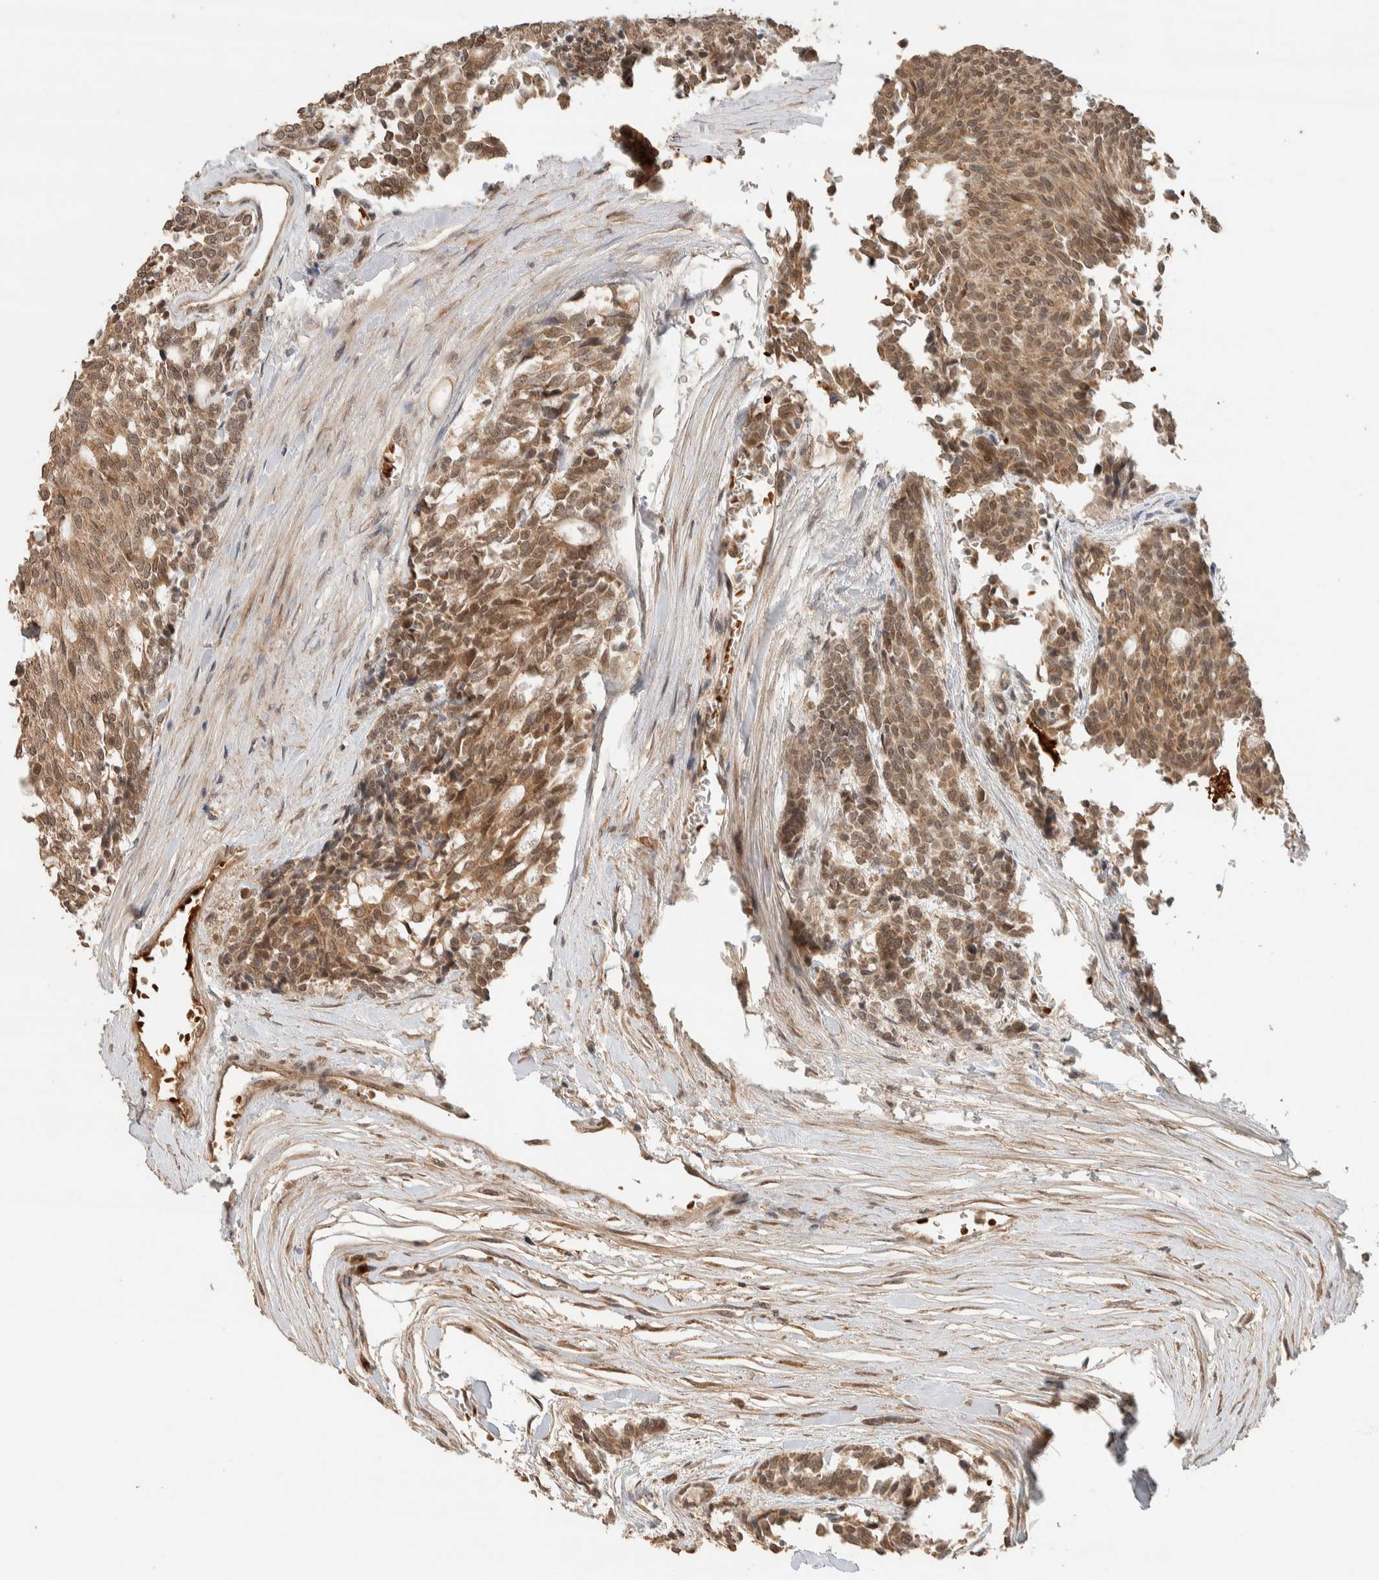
{"staining": {"intensity": "moderate", "quantity": ">75%", "location": "cytoplasmic/membranous,nuclear"}, "tissue": "carcinoid", "cell_type": "Tumor cells", "image_type": "cancer", "snomed": [{"axis": "morphology", "description": "Carcinoid, malignant, NOS"}, {"axis": "topography", "description": "Pancreas"}], "caption": "Immunohistochemistry (IHC) histopathology image of neoplastic tissue: malignant carcinoid stained using immunohistochemistry (IHC) shows medium levels of moderate protein expression localized specifically in the cytoplasmic/membranous and nuclear of tumor cells, appearing as a cytoplasmic/membranous and nuclear brown color.", "gene": "ZBTB2", "patient": {"sex": "female", "age": 54}}